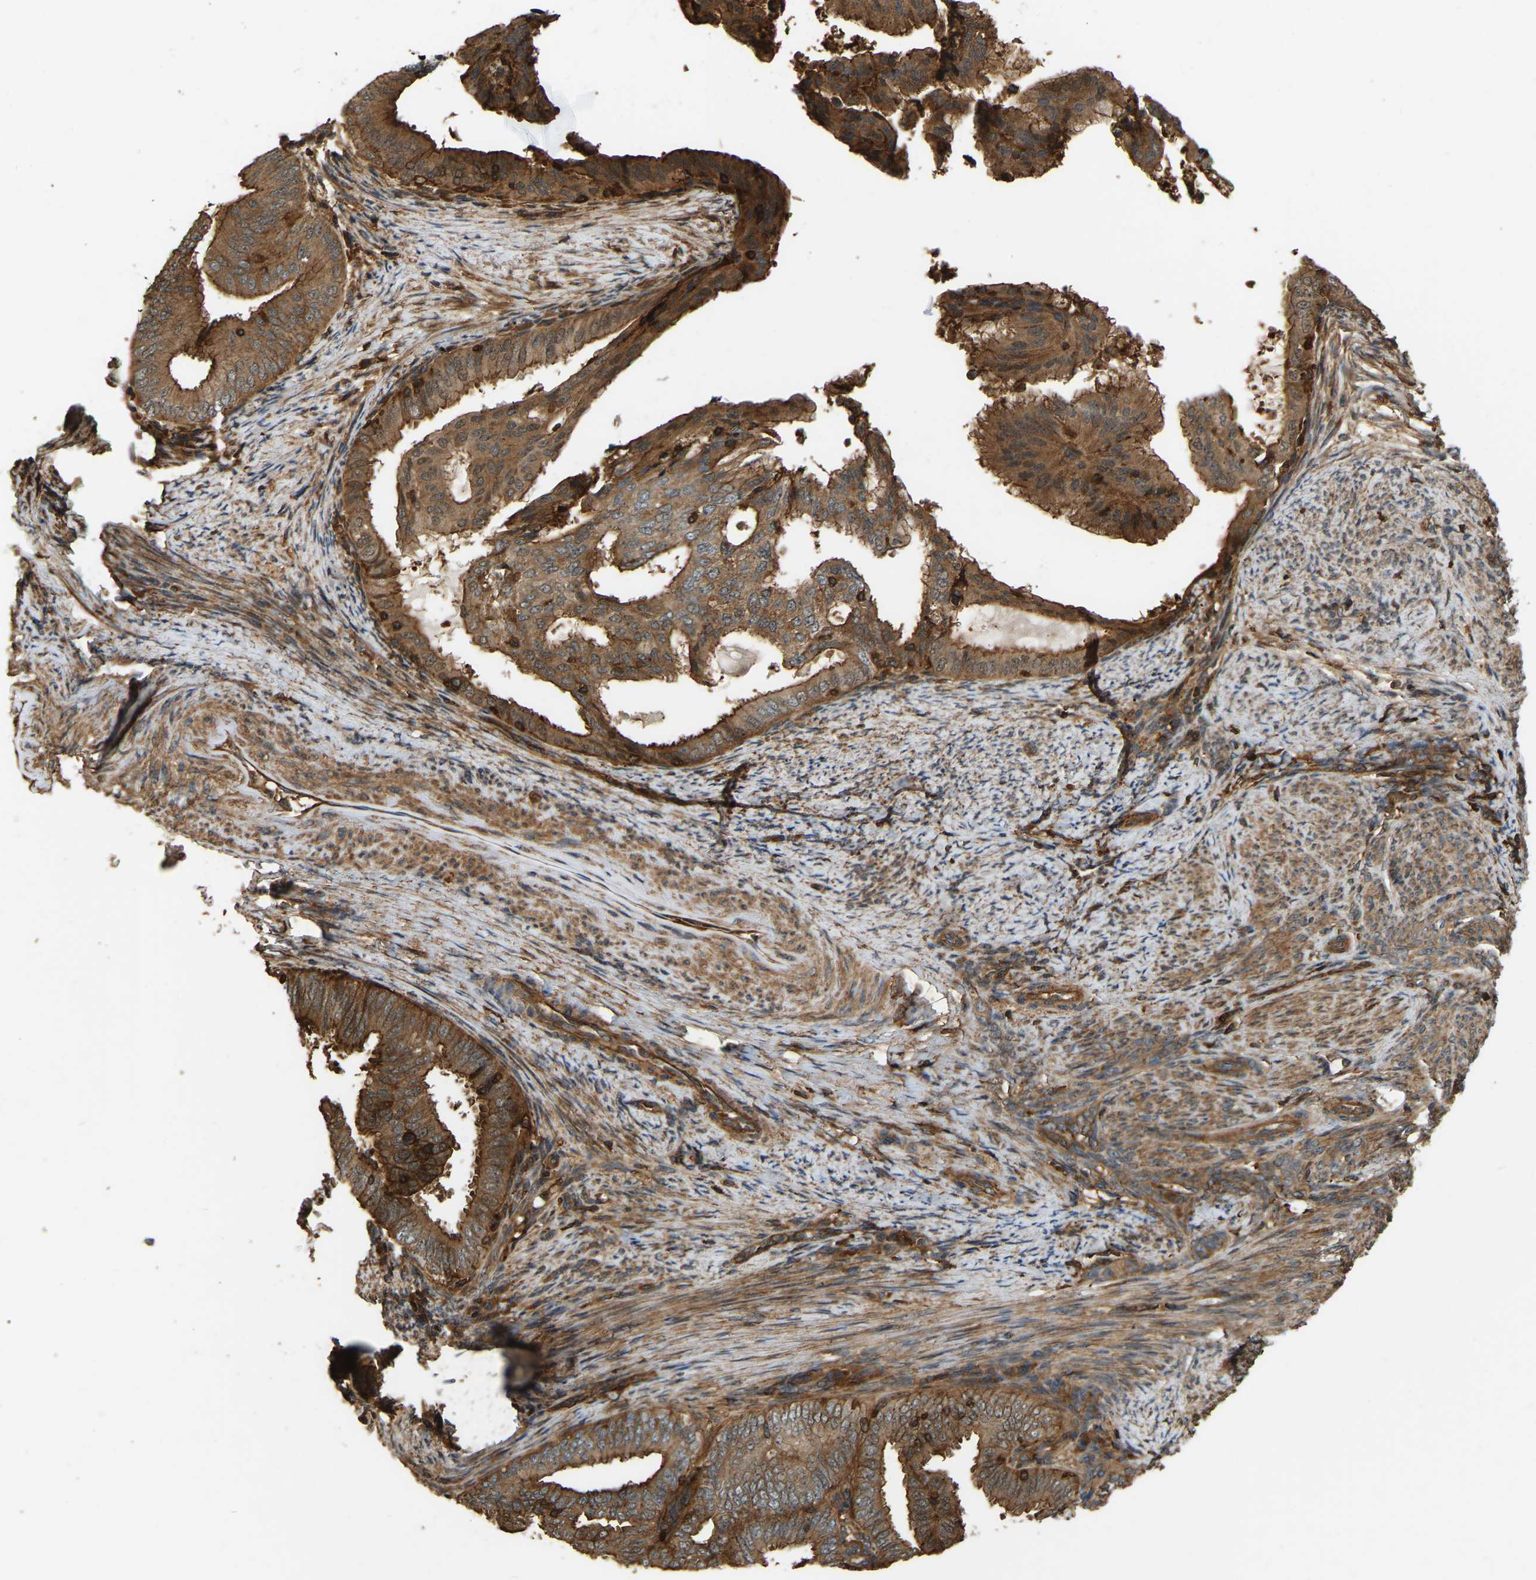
{"staining": {"intensity": "strong", "quantity": ">75%", "location": "cytoplasmic/membranous"}, "tissue": "endometrial cancer", "cell_type": "Tumor cells", "image_type": "cancer", "snomed": [{"axis": "morphology", "description": "Adenocarcinoma, NOS"}, {"axis": "topography", "description": "Endometrium"}], "caption": "Endometrial cancer tissue displays strong cytoplasmic/membranous staining in about >75% of tumor cells (DAB IHC, brown staining for protein, blue staining for nuclei).", "gene": "SAMD9L", "patient": {"sex": "female", "age": 58}}